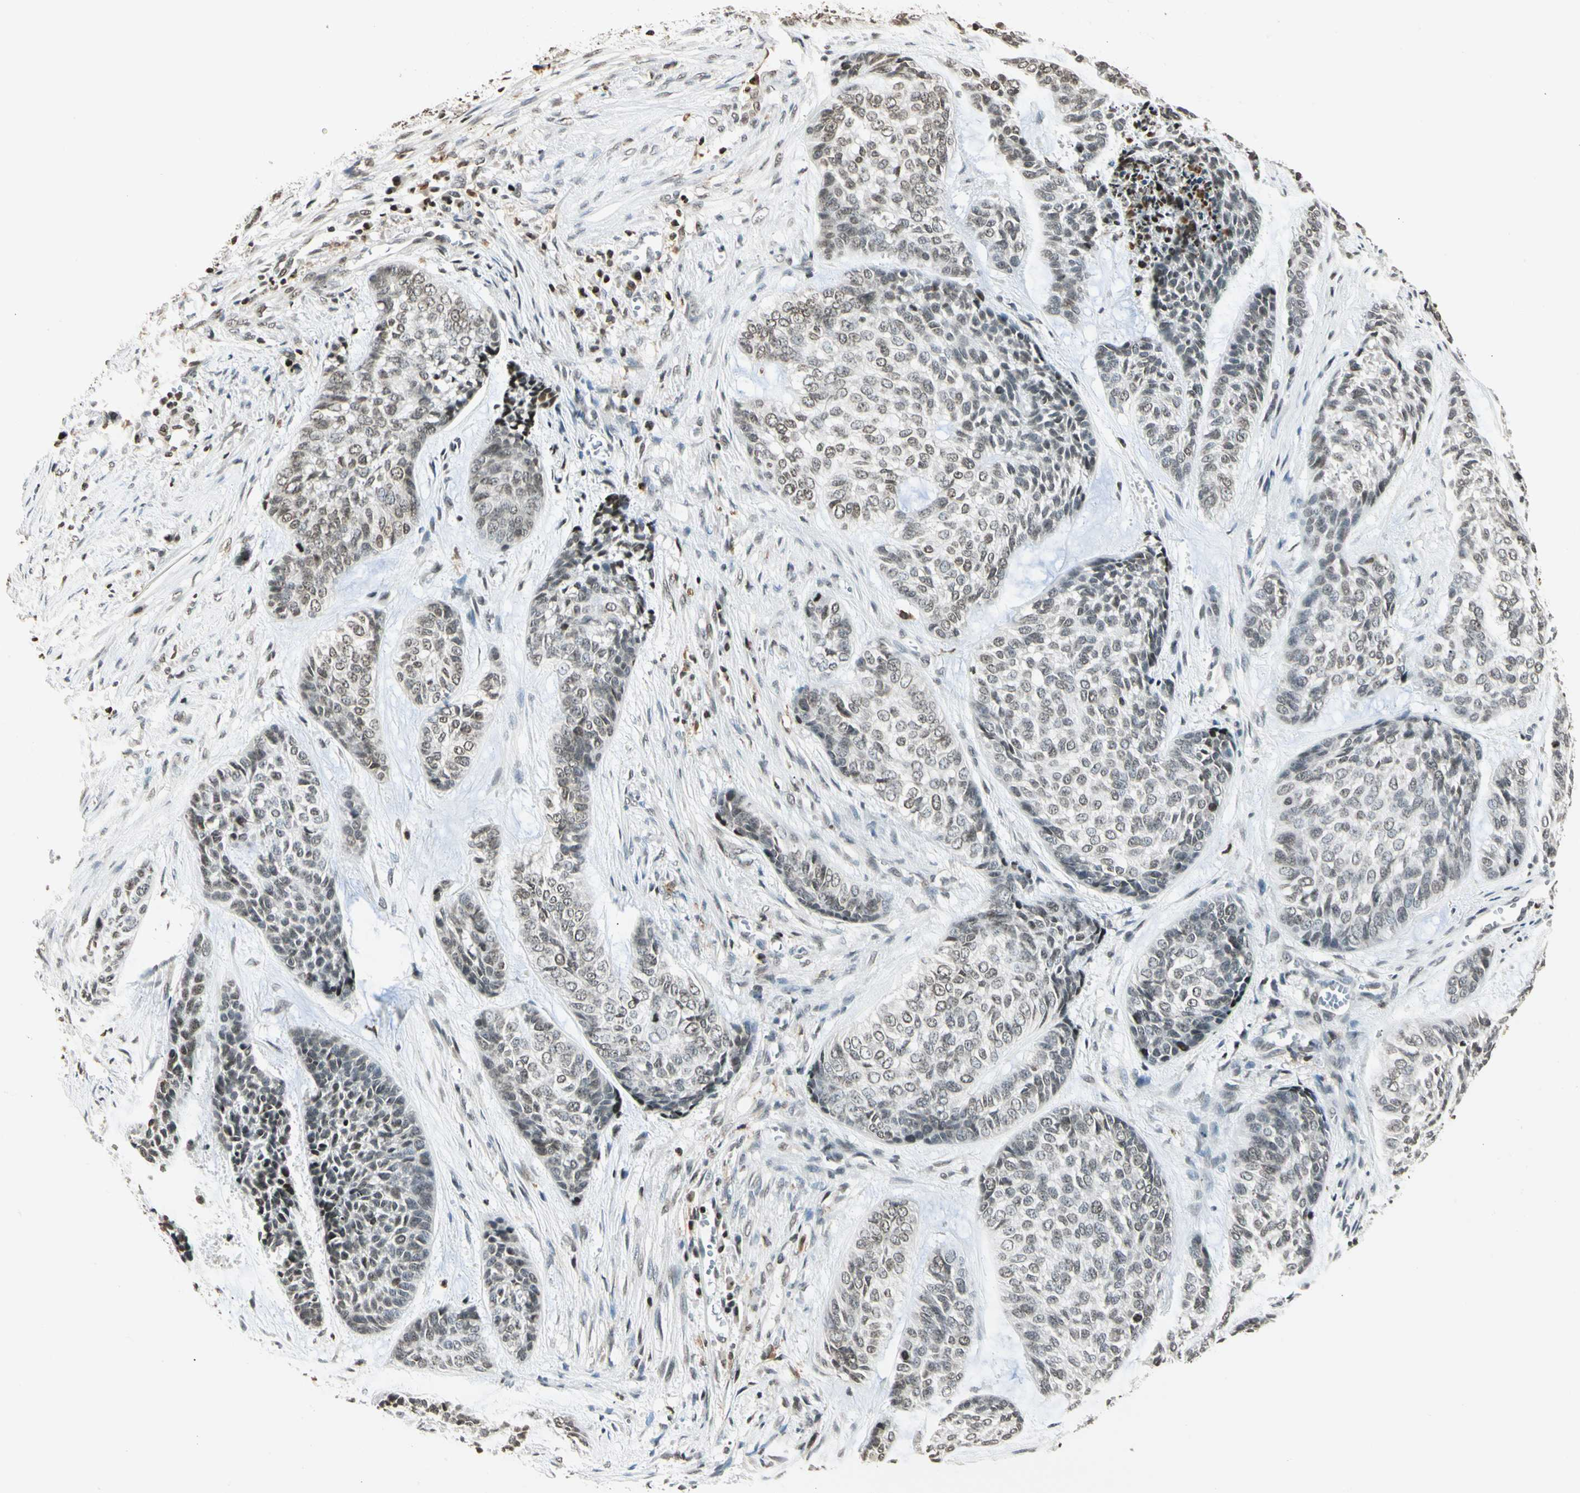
{"staining": {"intensity": "weak", "quantity": "25%-75%", "location": "nuclear"}, "tissue": "skin cancer", "cell_type": "Tumor cells", "image_type": "cancer", "snomed": [{"axis": "morphology", "description": "Basal cell carcinoma"}, {"axis": "topography", "description": "Skin"}], "caption": "Immunohistochemistry (IHC) (DAB (3,3'-diaminobenzidine)) staining of basal cell carcinoma (skin) reveals weak nuclear protein expression in approximately 25%-75% of tumor cells.", "gene": "FER", "patient": {"sex": "female", "age": 64}}